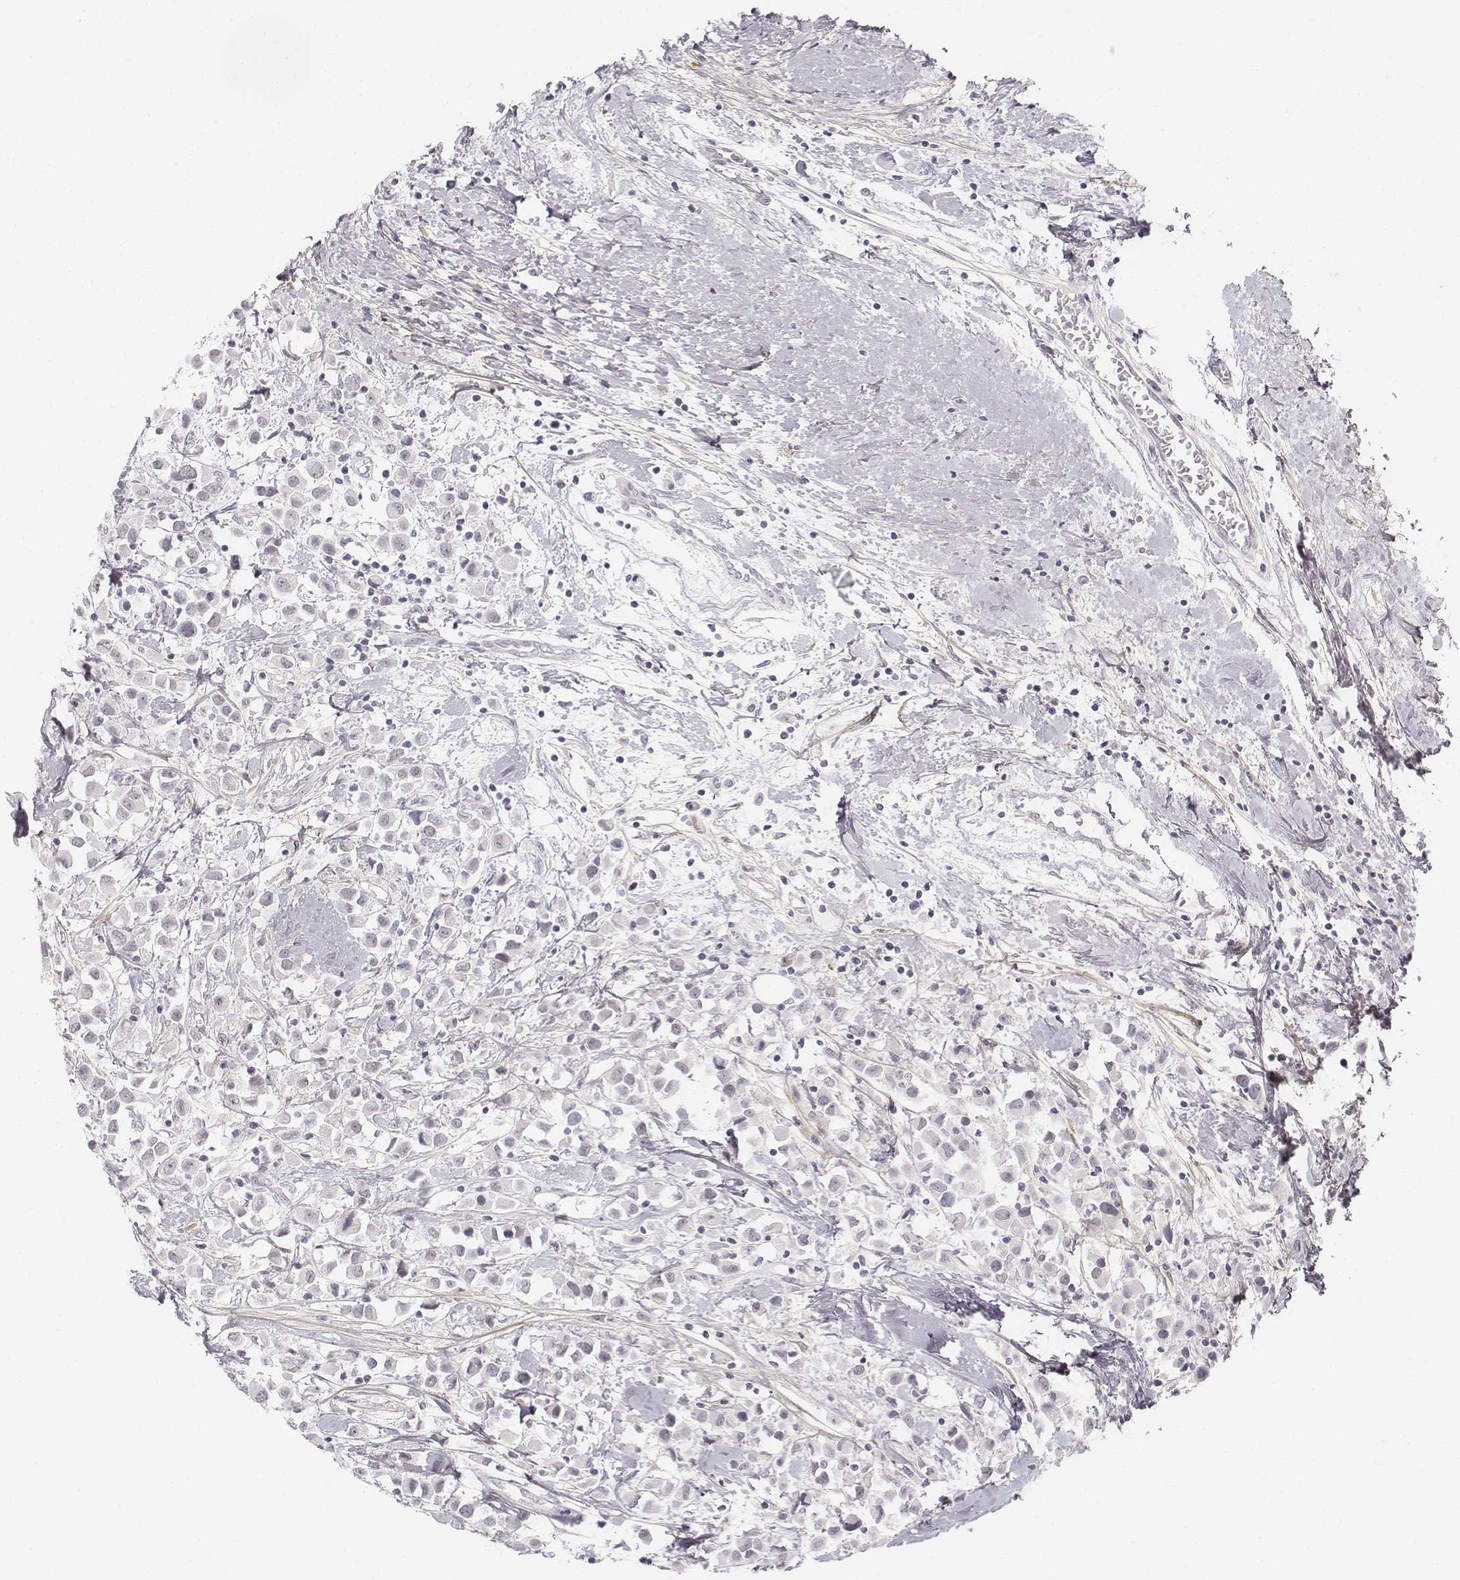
{"staining": {"intensity": "negative", "quantity": "none", "location": "none"}, "tissue": "breast cancer", "cell_type": "Tumor cells", "image_type": "cancer", "snomed": [{"axis": "morphology", "description": "Duct carcinoma"}, {"axis": "topography", "description": "Breast"}], "caption": "High power microscopy histopathology image of an immunohistochemistry (IHC) photomicrograph of breast infiltrating ductal carcinoma, revealing no significant staining in tumor cells.", "gene": "KRT84", "patient": {"sex": "female", "age": 61}}